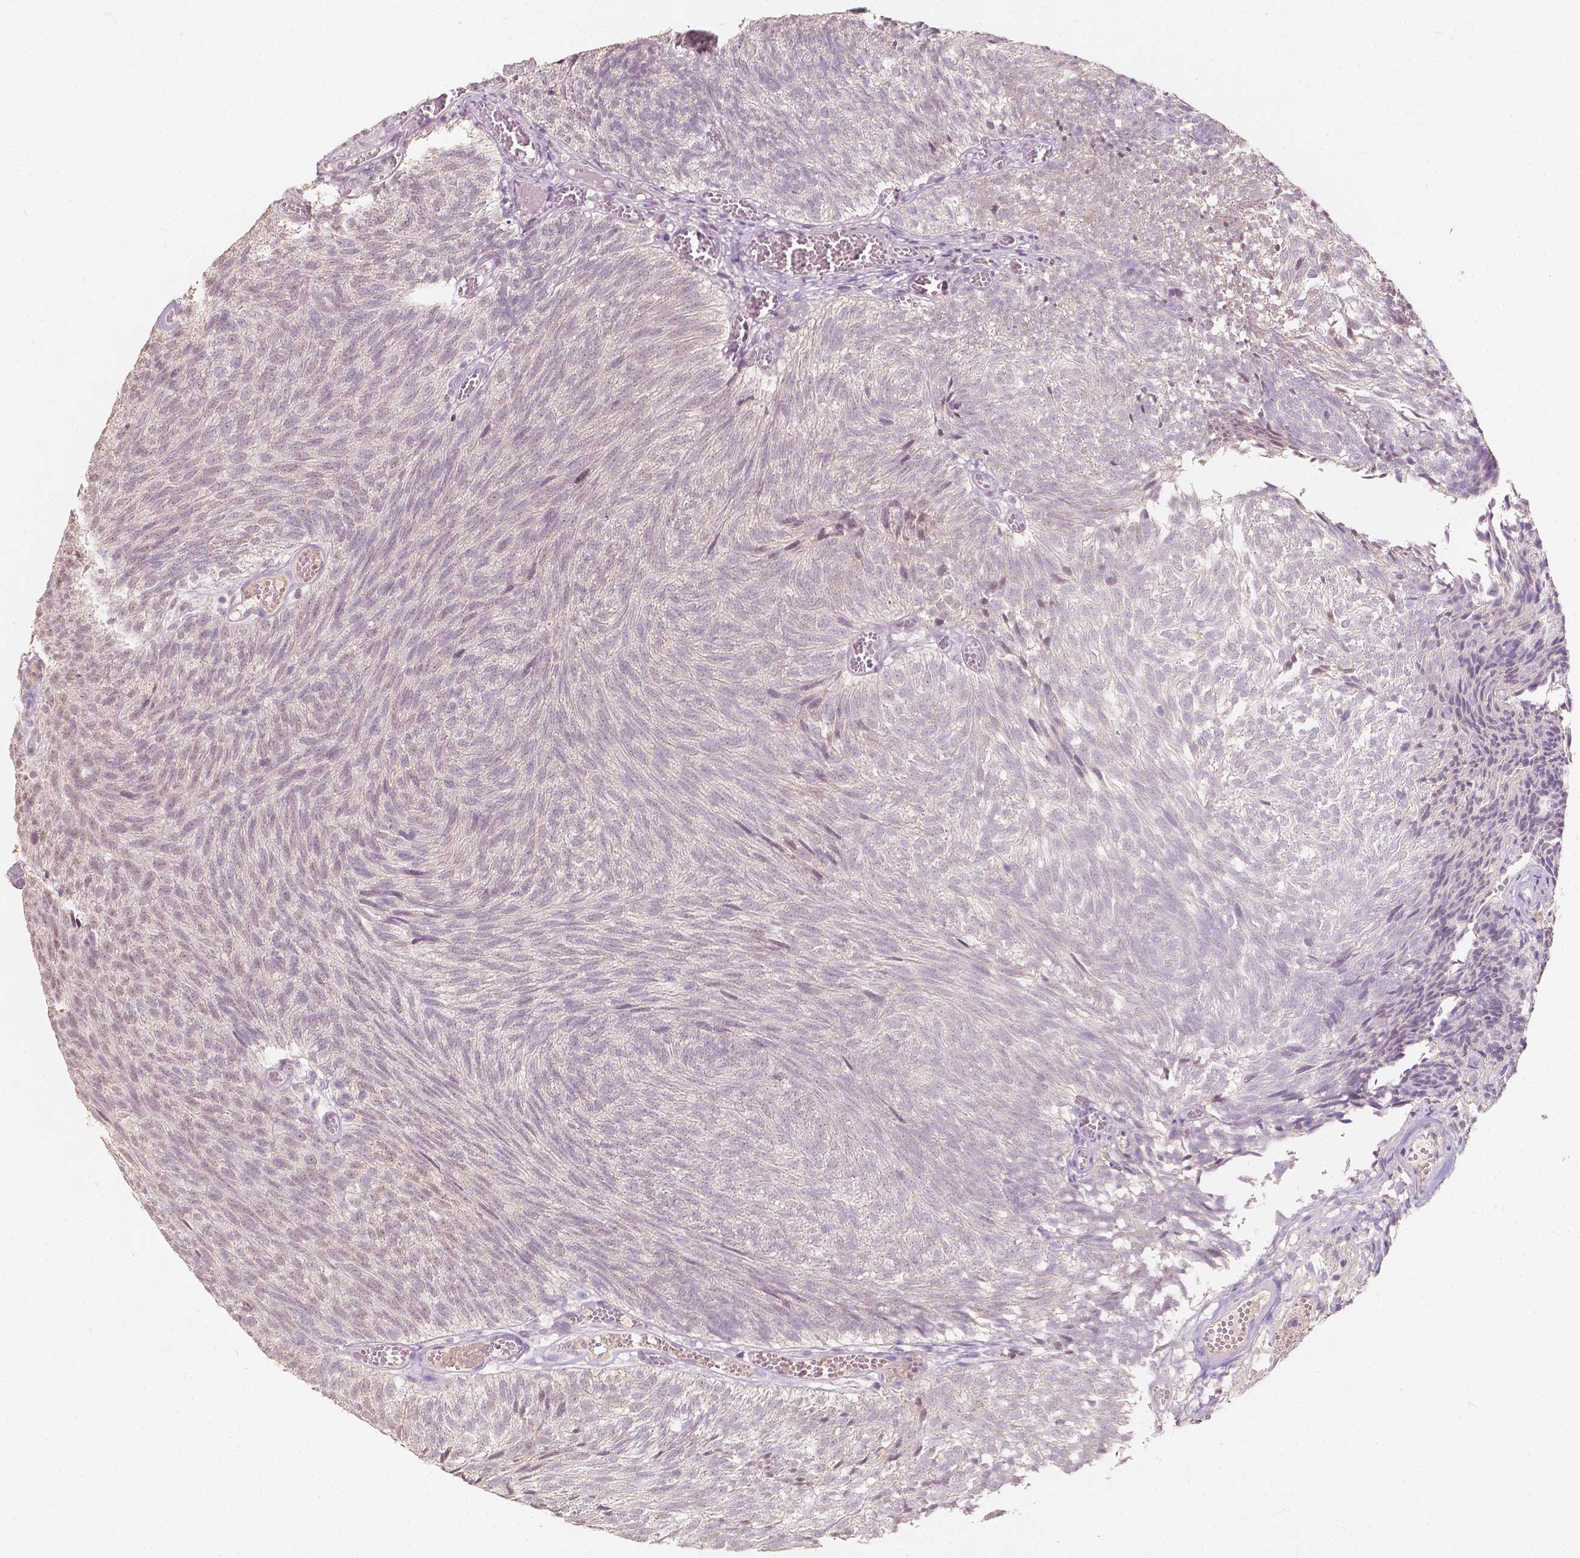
{"staining": {"intensity": "negative", "quantity": "none", "location": "none"}, "tissue": "urothelial cancer", "cell_type": "Tumor cells", "image_type": "cancer", "snomed": [{"axis": "morphology", "description": "Urothelial carcinoma, Low grade"}, {"axis": "topography", "description": "Urinary bladder"}], "caption": "A histopathology image of human low-grade urothelial carcinoma is negative for staining in tumor cells.", "gene": "SOX15", "patient": {"sex": "male", "age": 77}}